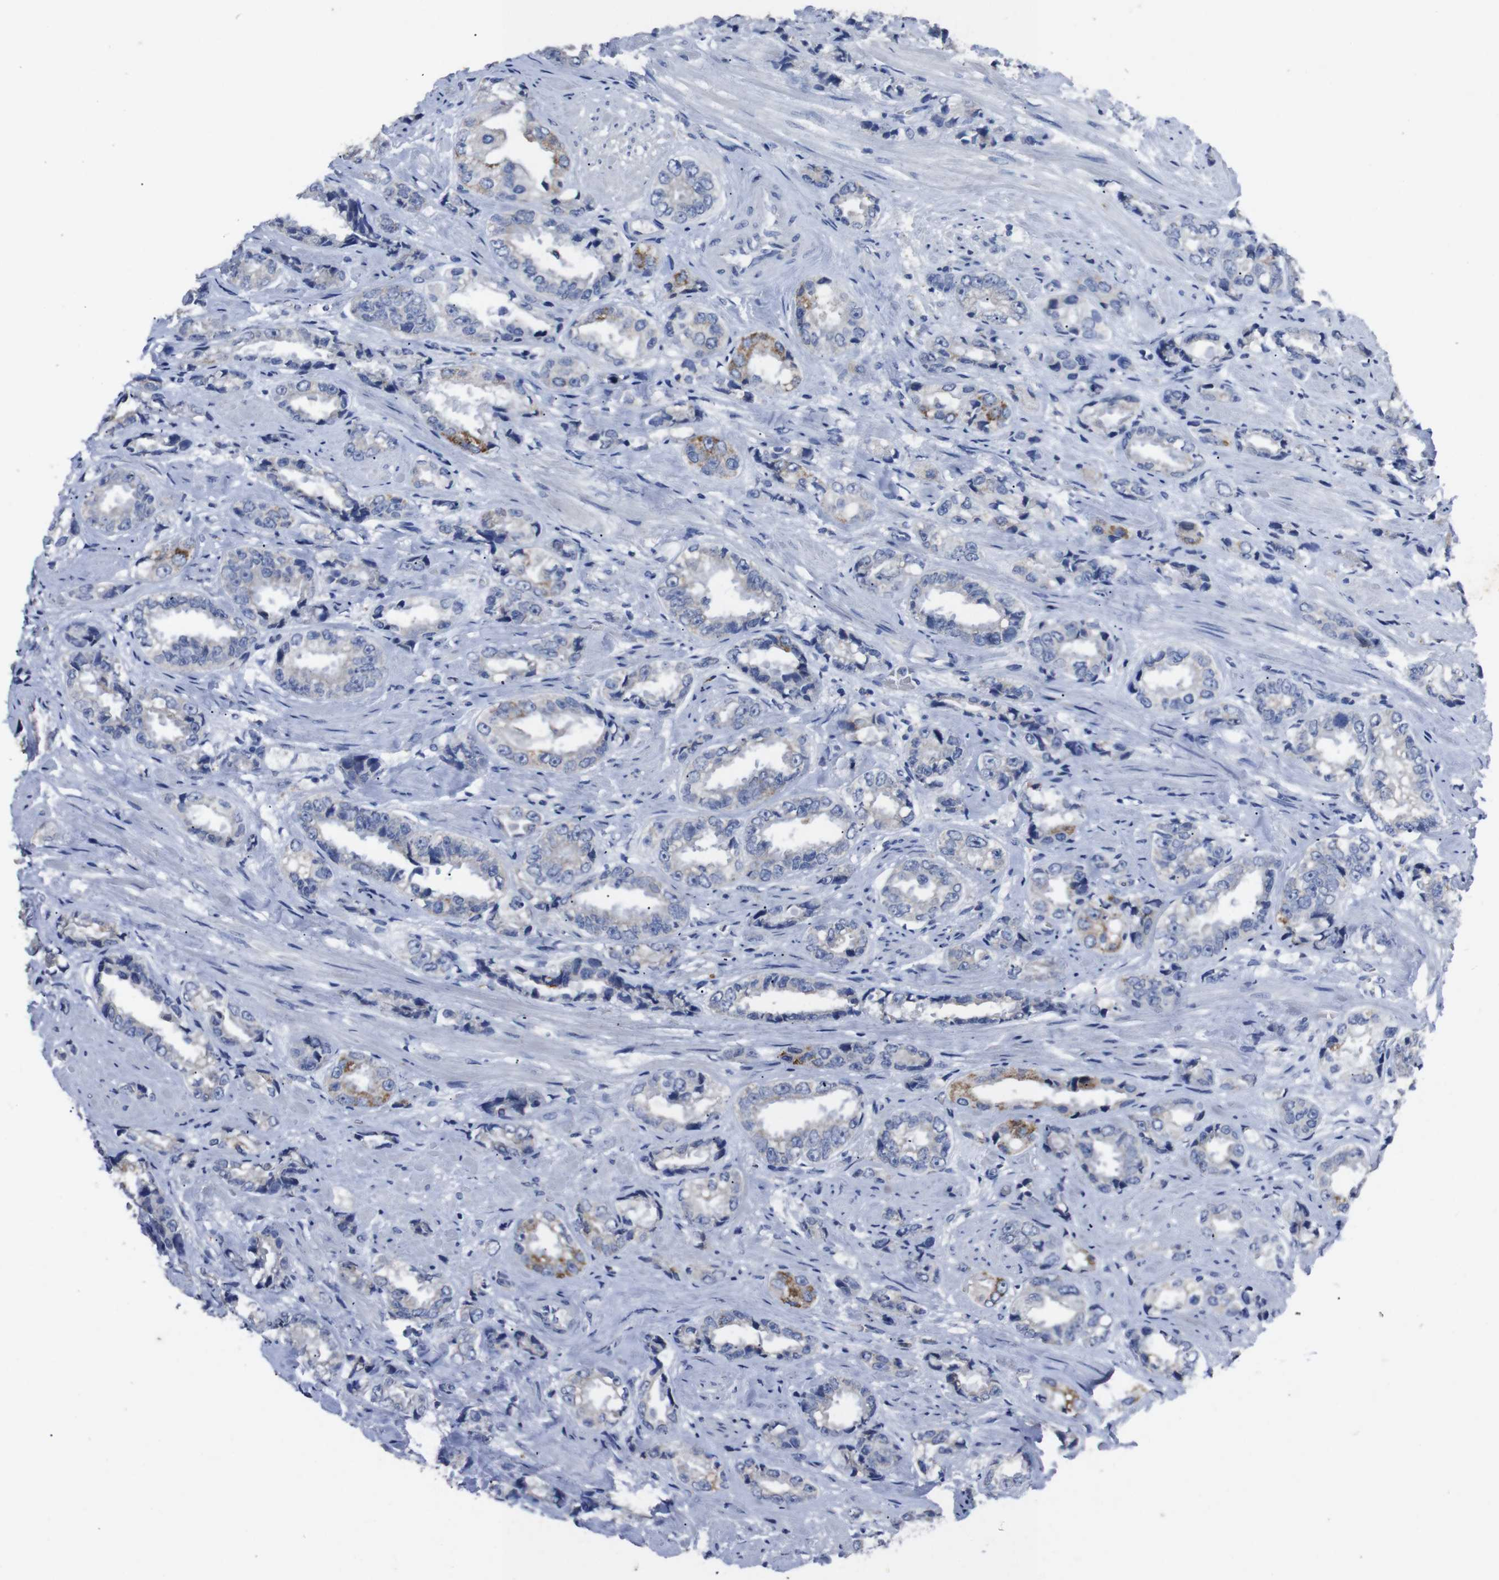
{"staining": {"intensity": "moderate", "quantity": "<25%", "location": "cytoplasmic/membranous"}, "tissue": "prostate cancer", "cell_type": "Tumor cells", "image_type": "cancer", "snomed": [{"axis": "morphology", "description": "Adenocarcinoma, High grade"}, {"axis": "topography", "description": "Prostate"}], "caption": "Protein staining of high-grade adenocarcinoma (prostate) tissue displays moderate cytoplasmic/membranous expression in about <25% of tumor cells.", "gene": "GJB2", "patient": {"sex": "male", "age": 61}}